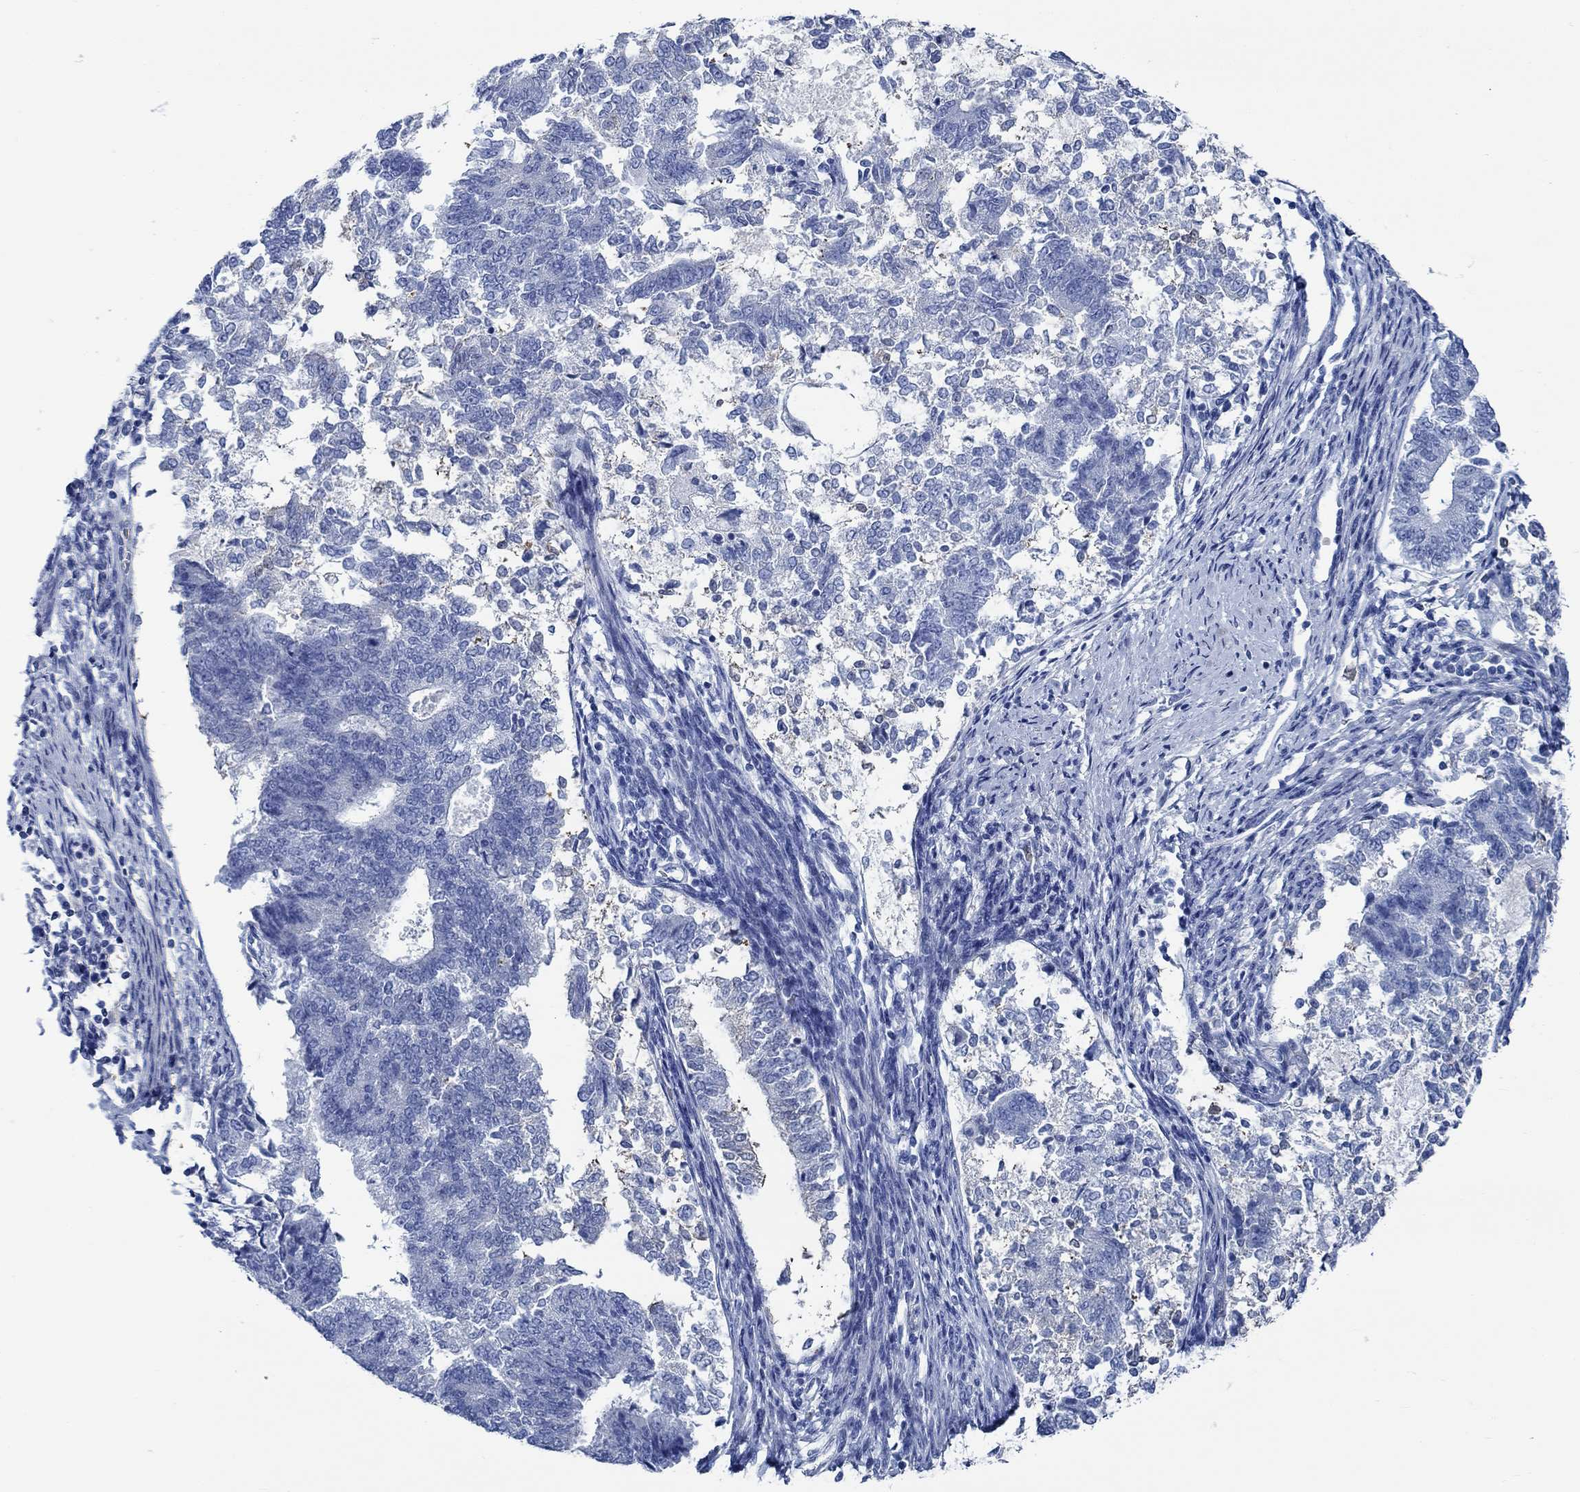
{"staining": {"intensity": "negative", "quantity": "none", "location": "none"}, "tissue": "endometrial cancer", "cell_type": "Tumor cells", "image_type": "cancer", "snomed": [{"axis": "morphology", "description": "Adenocarcinoma, NOS"}, {"axis": "topography", "description": "Endometrium"}], "caption": "High power microscopy photomicrograph of an immunohistochemistry image of endometrial cancer (adenocarcinoma), revealing no significant positivity in tumor cells. (DAB IHC visualized using brightfield microscopy, high magnification).", "gene": "SVEP1", "patient": {"sex": "female", "age": 65}}